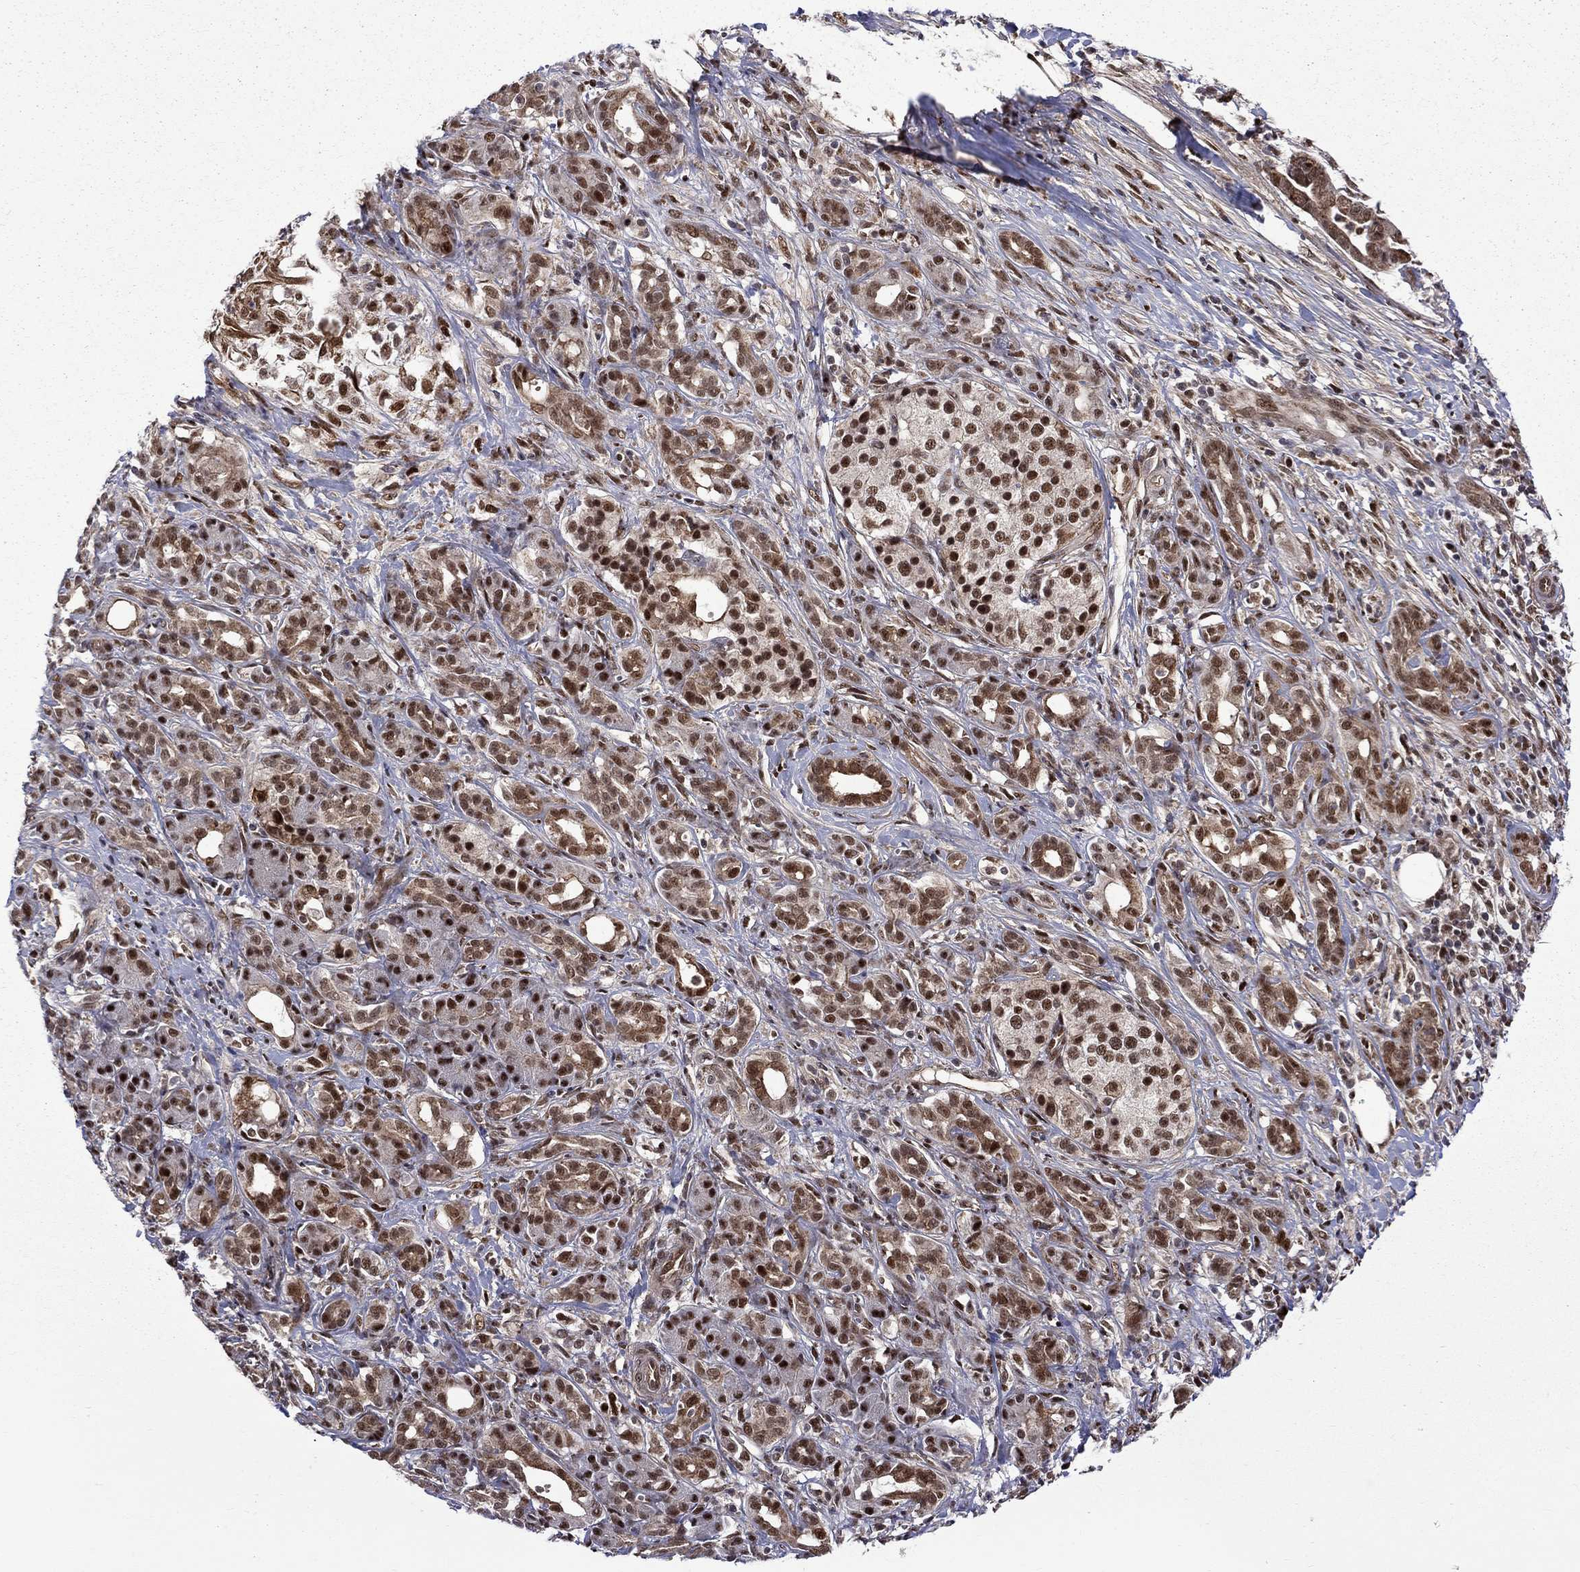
{"staining": {"intensity": "strong", "quantity": ">75%", "location": "cytoplasmic/membranous,nuclear"}, "tissue": "pancreatic cancer", "cell_type": "Tumor cells", "image_type": "cancer", "snomed": [{"axis": "morphology", "description": "Adenocarcinoma, NOS"}, {"axis": "topography", "description": "Pancreas"}], "caption": "Pancreatic adenocarcinoma was stained to show a protein in brown. There is high levels of strong cytoplasmic/membranous and nuclear staining in approximately >75% of tumor cells.", "gene": "KPNA3", "patient": {"sex": "male", "age": 61}}